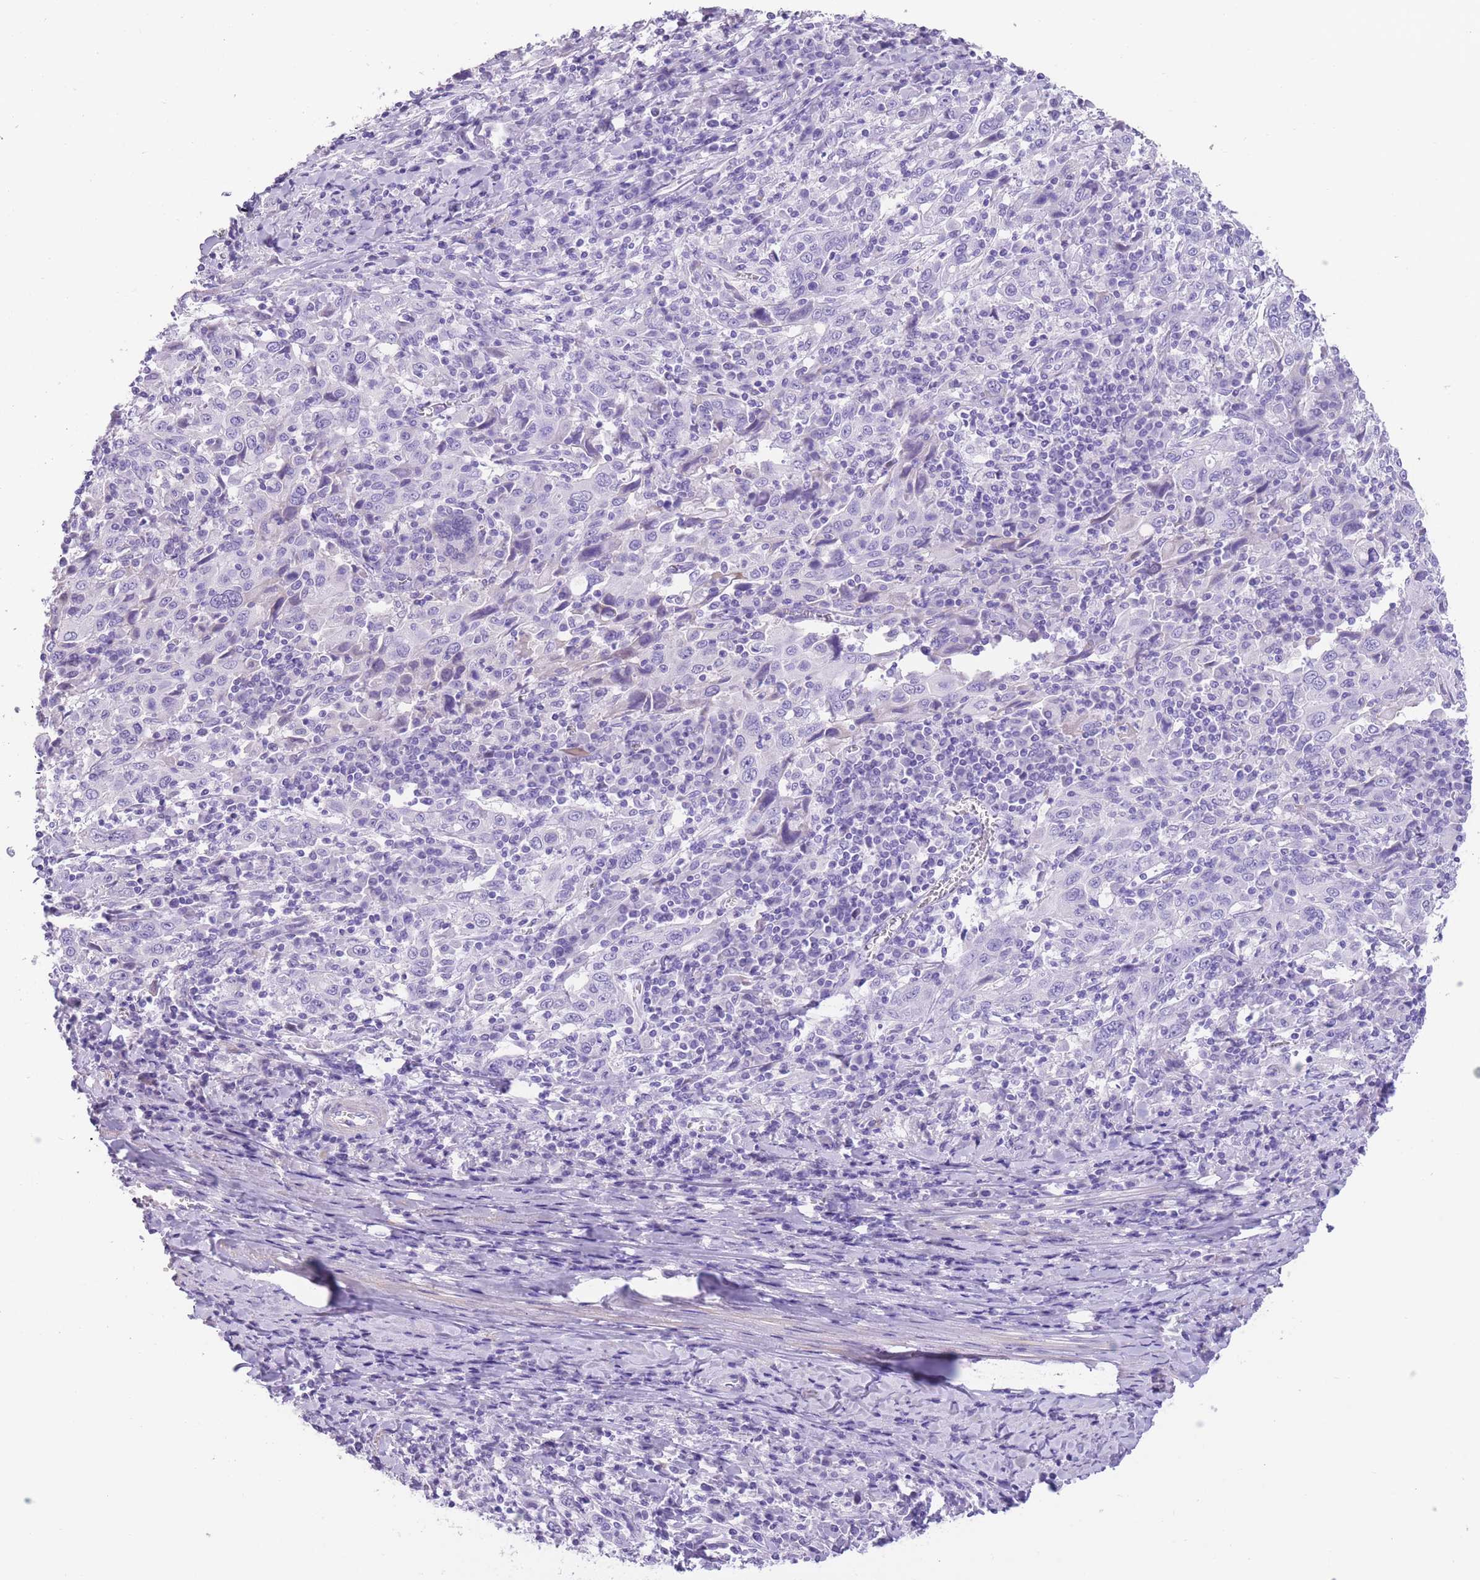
{"staining": {"intensity": "negative", "quantity": "none", "location": "none"}, "tissue": "cervical cancer", "cell_type": "Tumor cells", "image_type": "cancer", "snomed": [{"axis": "morphology", "description": "Squamous cell carcinoma, NOS"}, {"axis": "topography", "description": "Cervix"}], "caption": "Immunohistochemistry of cervical cancer (squamous cell carcinoma) reveals no positivity in tumor cells.", "gene": "RAI2", "patient": {"sex": "female", "age": 46}}